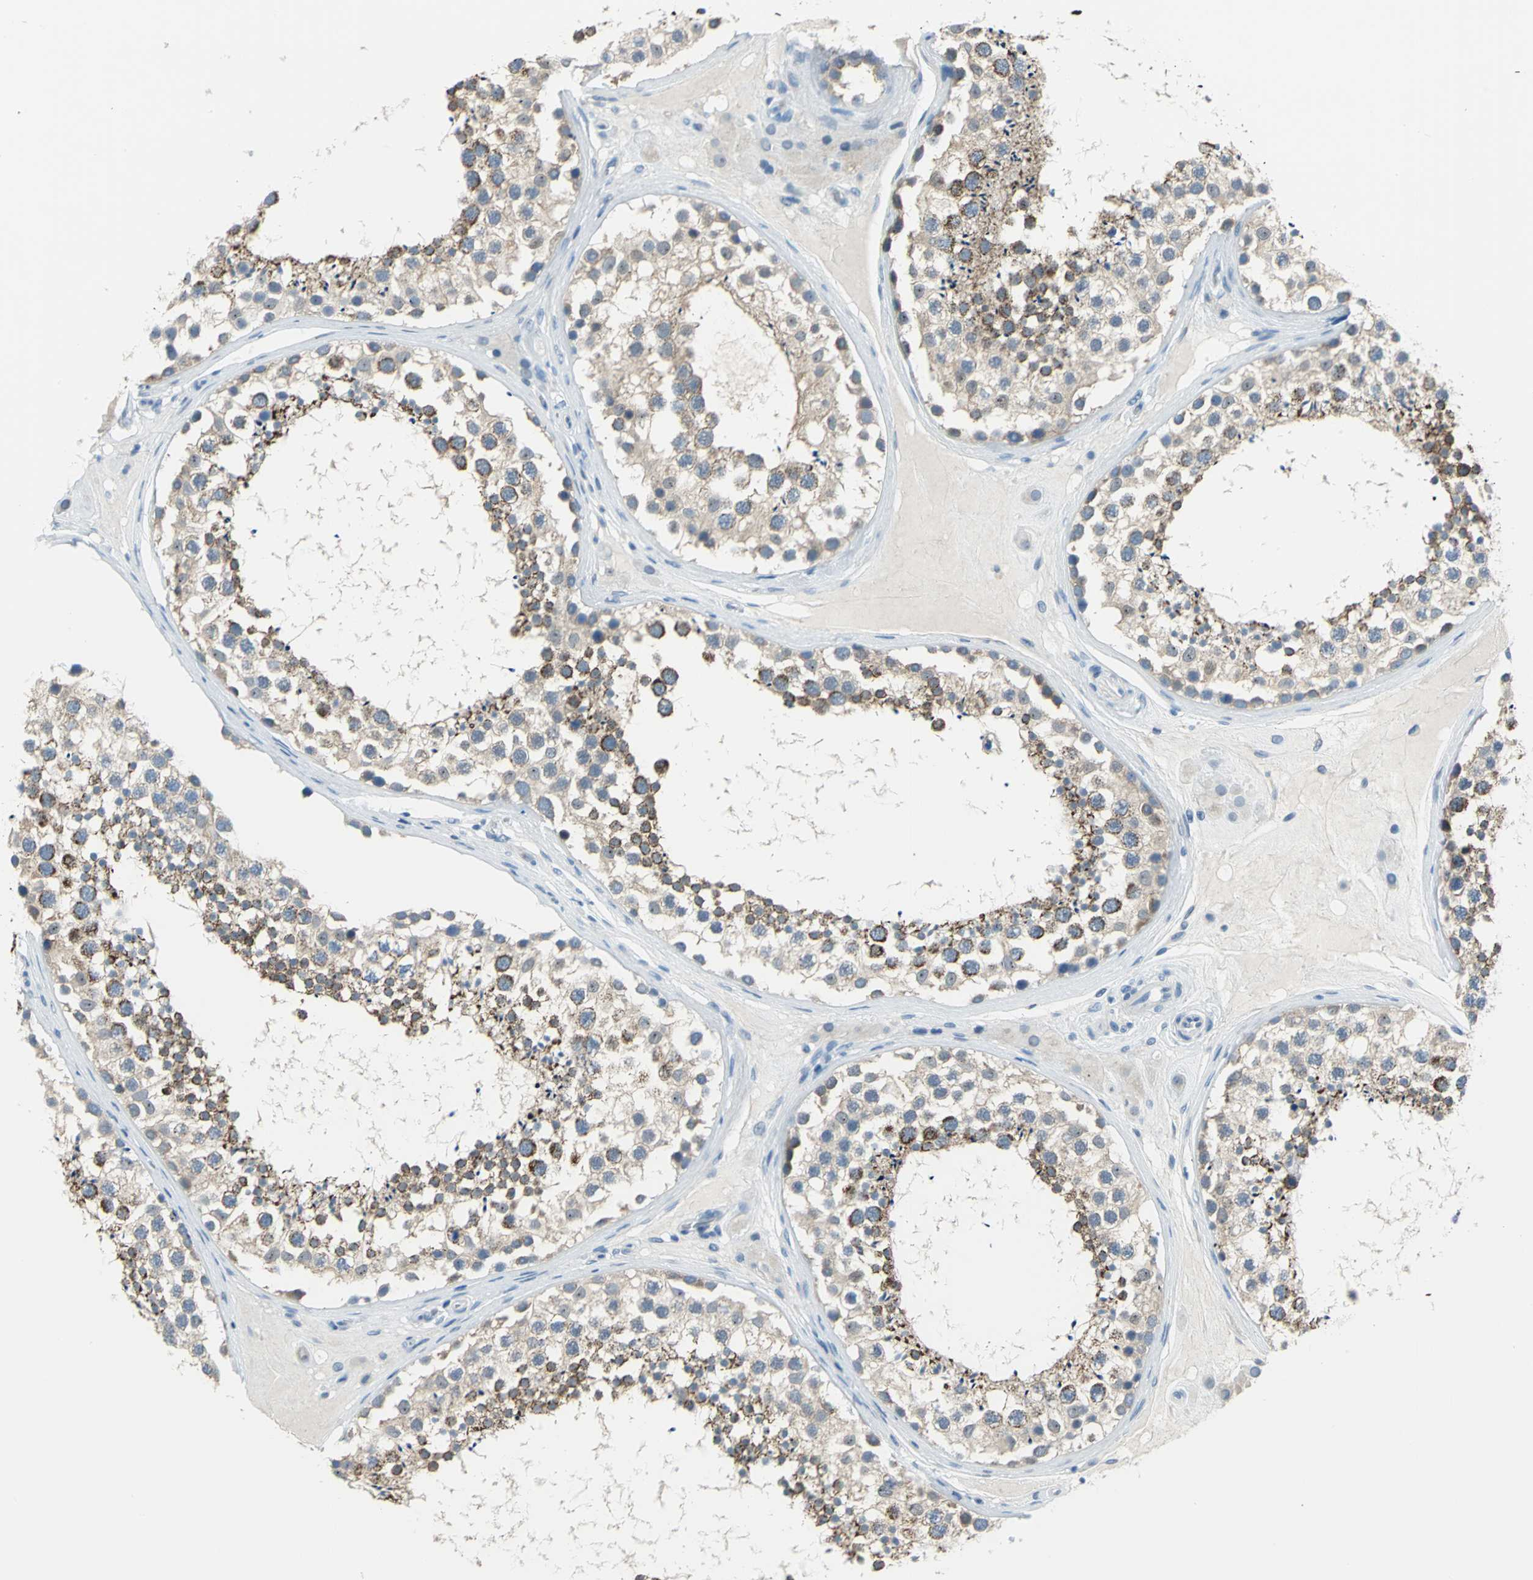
{"staining": {"intensity": "moderate", "quantity": ">75%", "location": "cytoplasmic/membranous"}, "tissue": "testis", "cell_type": "Cells in seminiferous ducts", "image_type": "normal", "snomed": [{"axis": "morphology", "description": "Normal tissue, NOS"}, {"axis": "topography", "description": "Testis"}], "caption": "Immunohistochemistry (IHC) (DAB) staining of unremarkable testis exhibits moderate cytoplasmic/membranous protein positivity in approximately >75% of cells in seminiferous ducts. The protein is stained brown, and the nuclei are stained in blue (DAB (3,3'-diaminobenzidine) IHC with brightfield microscopy, high magnification).", "gene": "MUC4", "patient": {"sex": "male", "age": 46}}